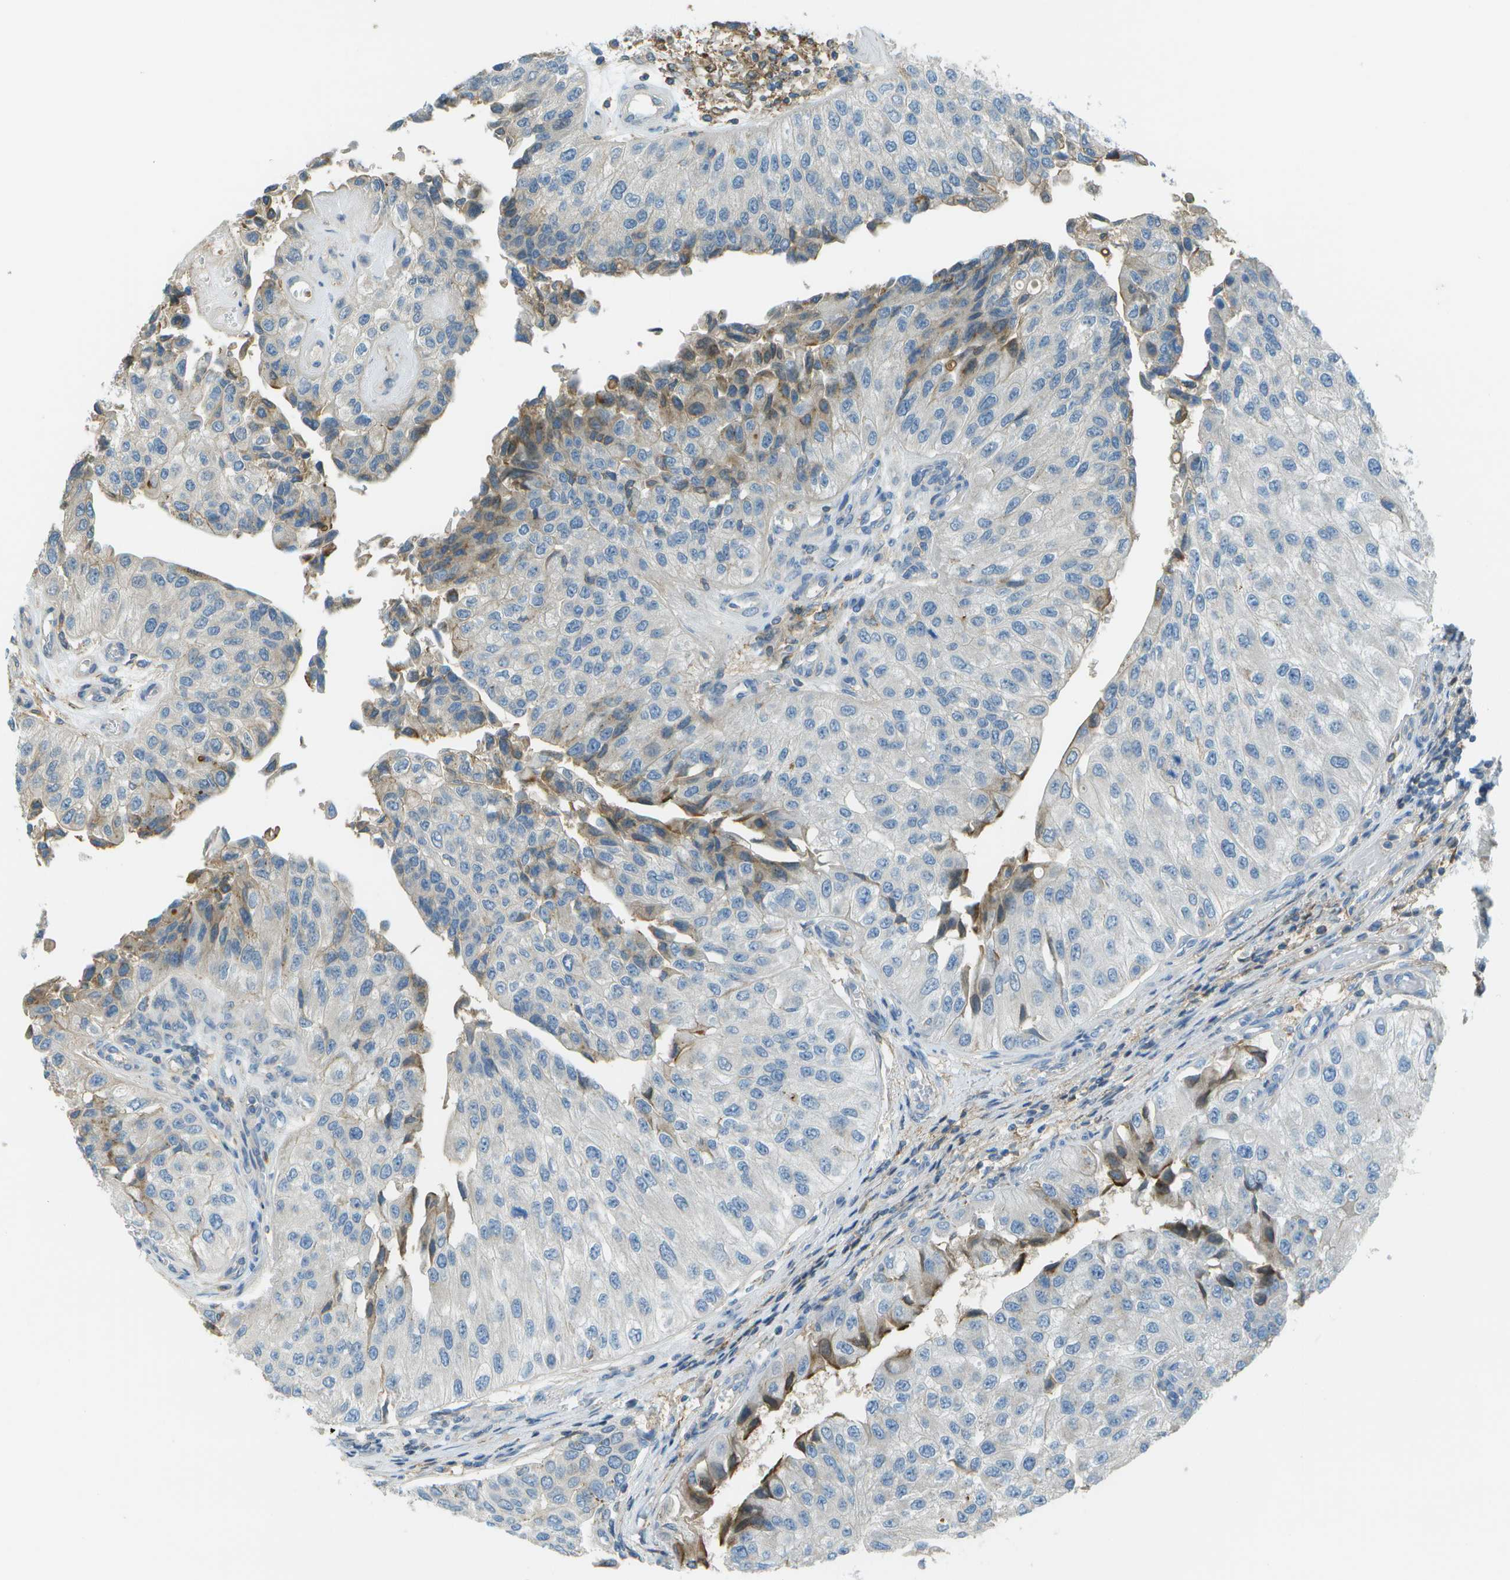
{"staining": {"intensity": "moderate", "quantity": "<25%", "location": "cytoplasmic/membranous"}, "tissue": "urothelial cancer", "cell_type": "Tumor cells", "image_type": "cancer", "snomed": [{"axis": "morphology", "description": "Urothelial carcinoma, High grade"}, {"axis": "topography", "description": "Kidney"}, {"axis": "topography", "description": "Urinary bladder"}], "caption": "Urothelial cancer was stained to show a protein in brown. There is low levels of moderate cytoplasmic/membranous expression in about <25% of tumor cells.", "gene": "LRRC66", "patient": {"sex": "male", "age": 77}}